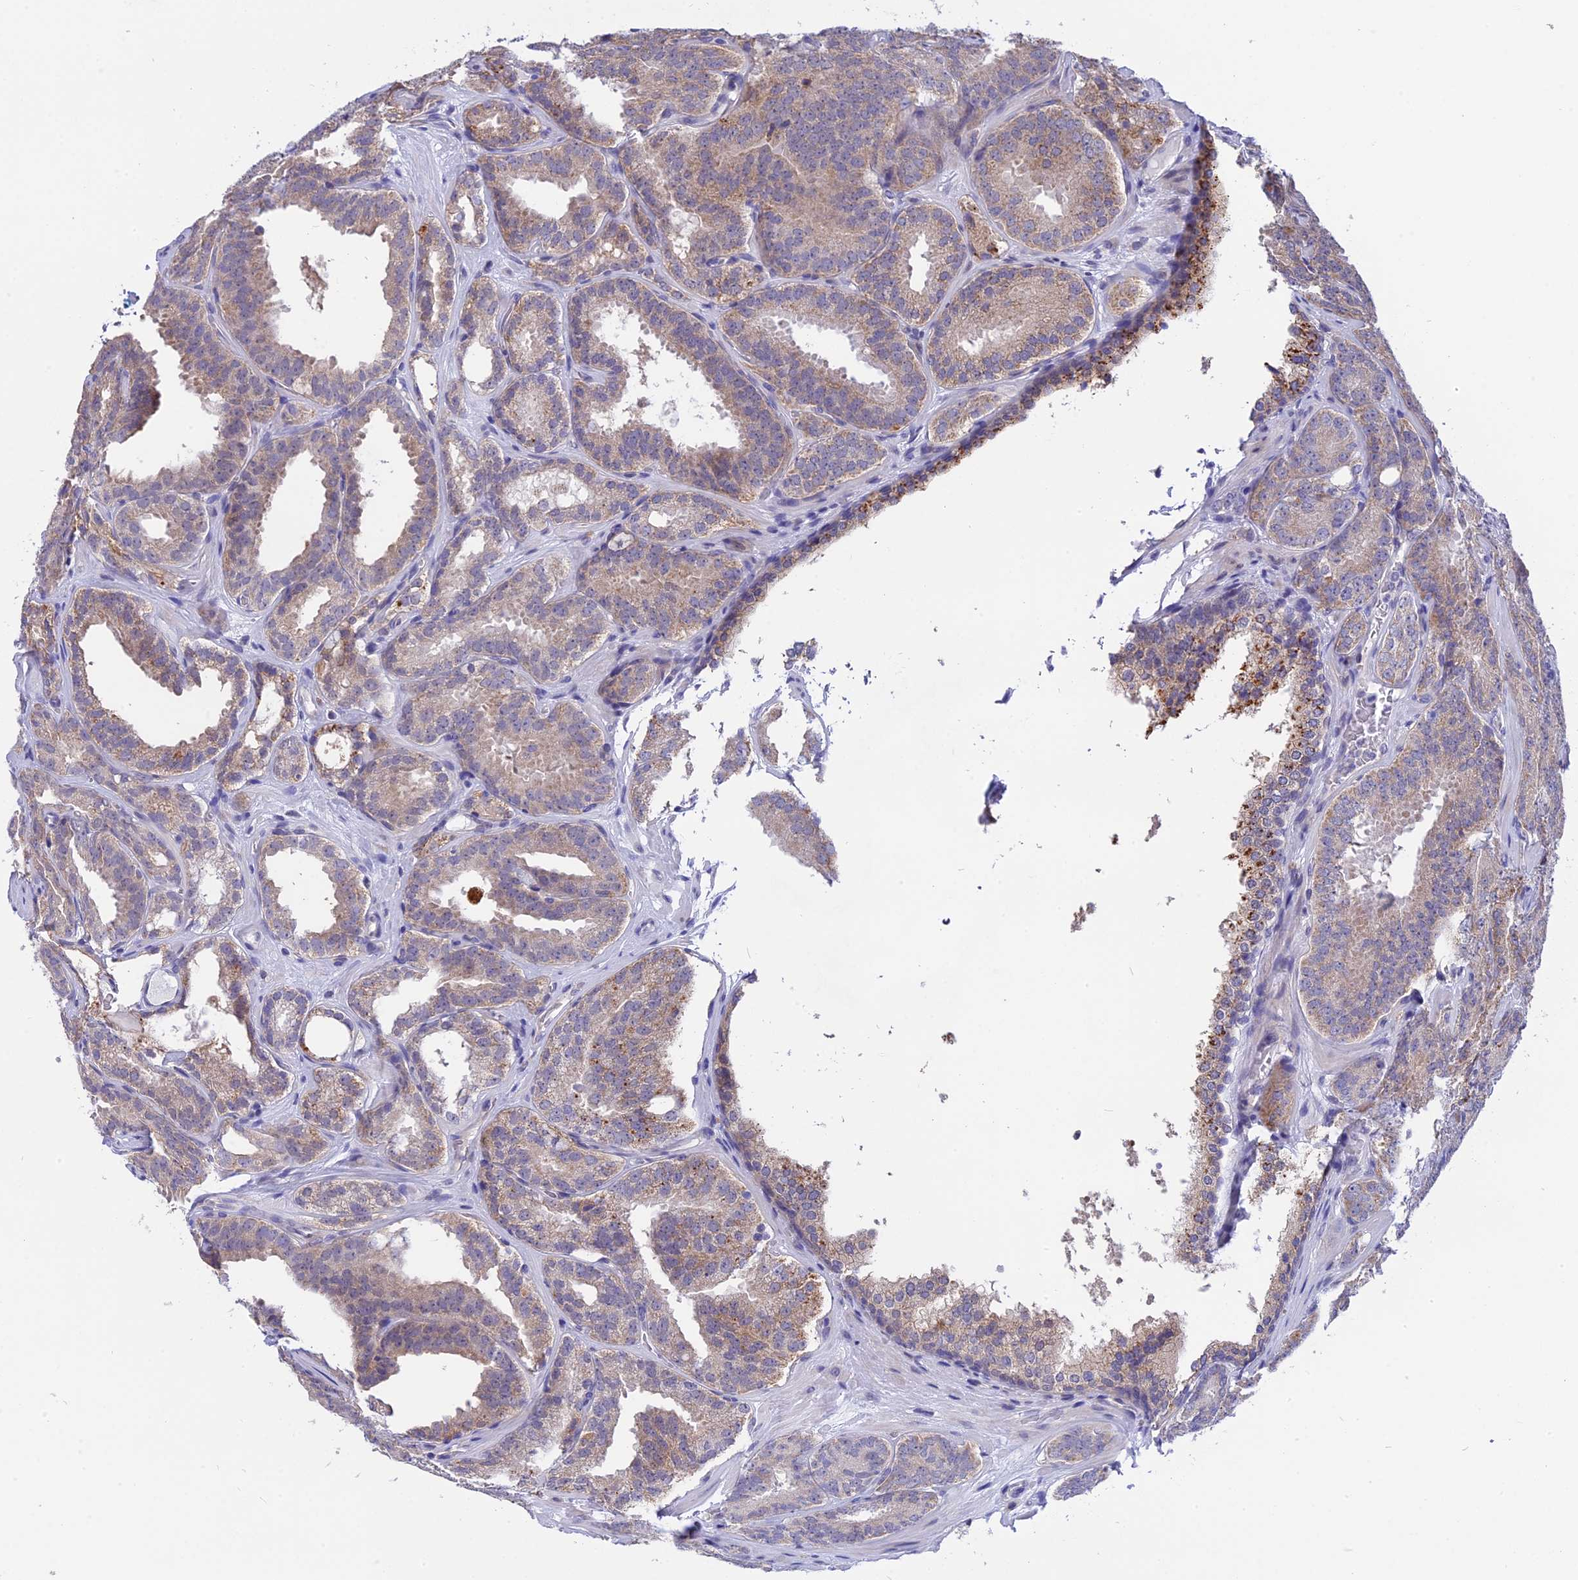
{"staining": {"intensity": "weak", "quantity": "25%-75%", "location": "cytoplasmic/membranous"}, "tissue": "prostate cancer", "cell_type": "Tumor cells", "image_type": "cancer", "snomed": [{"axis": "morphology", "description": "Adenocarcinoma, High grade"}, {"axis": "topography", "description": "Prostate"}], "caption": "High-magnification brightfield microscopy of high-grade adenocarcinoma (prostate) stained with DAB (brown) and counterstained with hematoxylin (blue). tumor cells exhibit weak cytoplasmic/membranous expression is identified in approximately25%-75% of cells.", "gene": "KCTD14", "patient": {"sex": "male", "age": 63}}